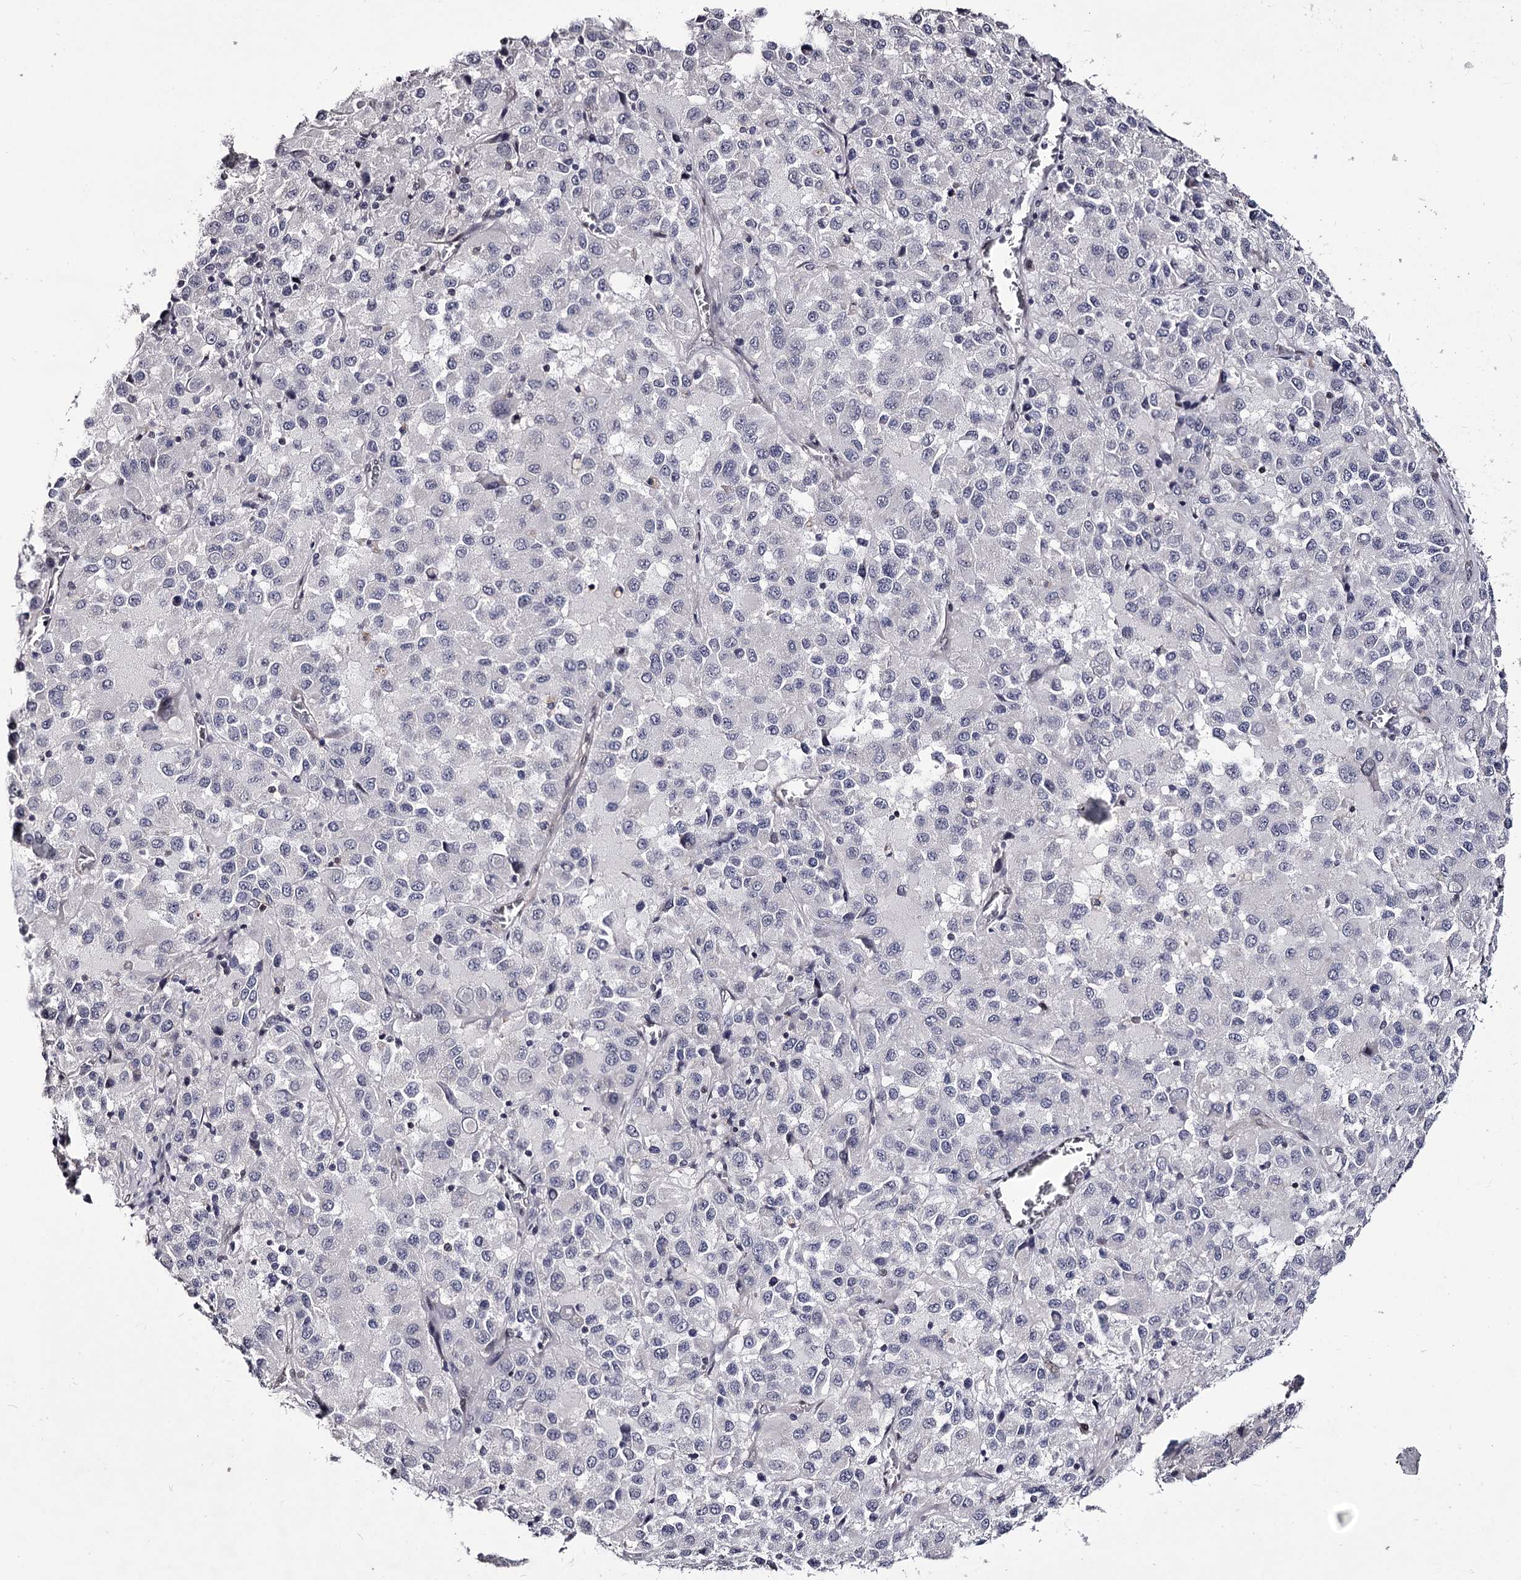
{"staining": {"intensity": "negative", "quantity": "none", "location": "none"}, "tissue": "melanoma", "cell_type": "Tumor cells", "image_type": "cancer", "snomed": [{"axis": "morphology", "description": "Malignant melanoma, Metastatic site"}, {"axis": "topography", "description": "Lung"}], "caption": "Immunohistochemistry photomicrograph of human malignant melanoma (metastatic site) stained for a protein (brown), which exhibits no staining in tumor cells. (DAB (3,3'-diaminobenzidine) IHC visualized using brightfield microscopy, high magnification).", "gene": "OVOL2", "patient": {"sex": "male", "age": 64}}